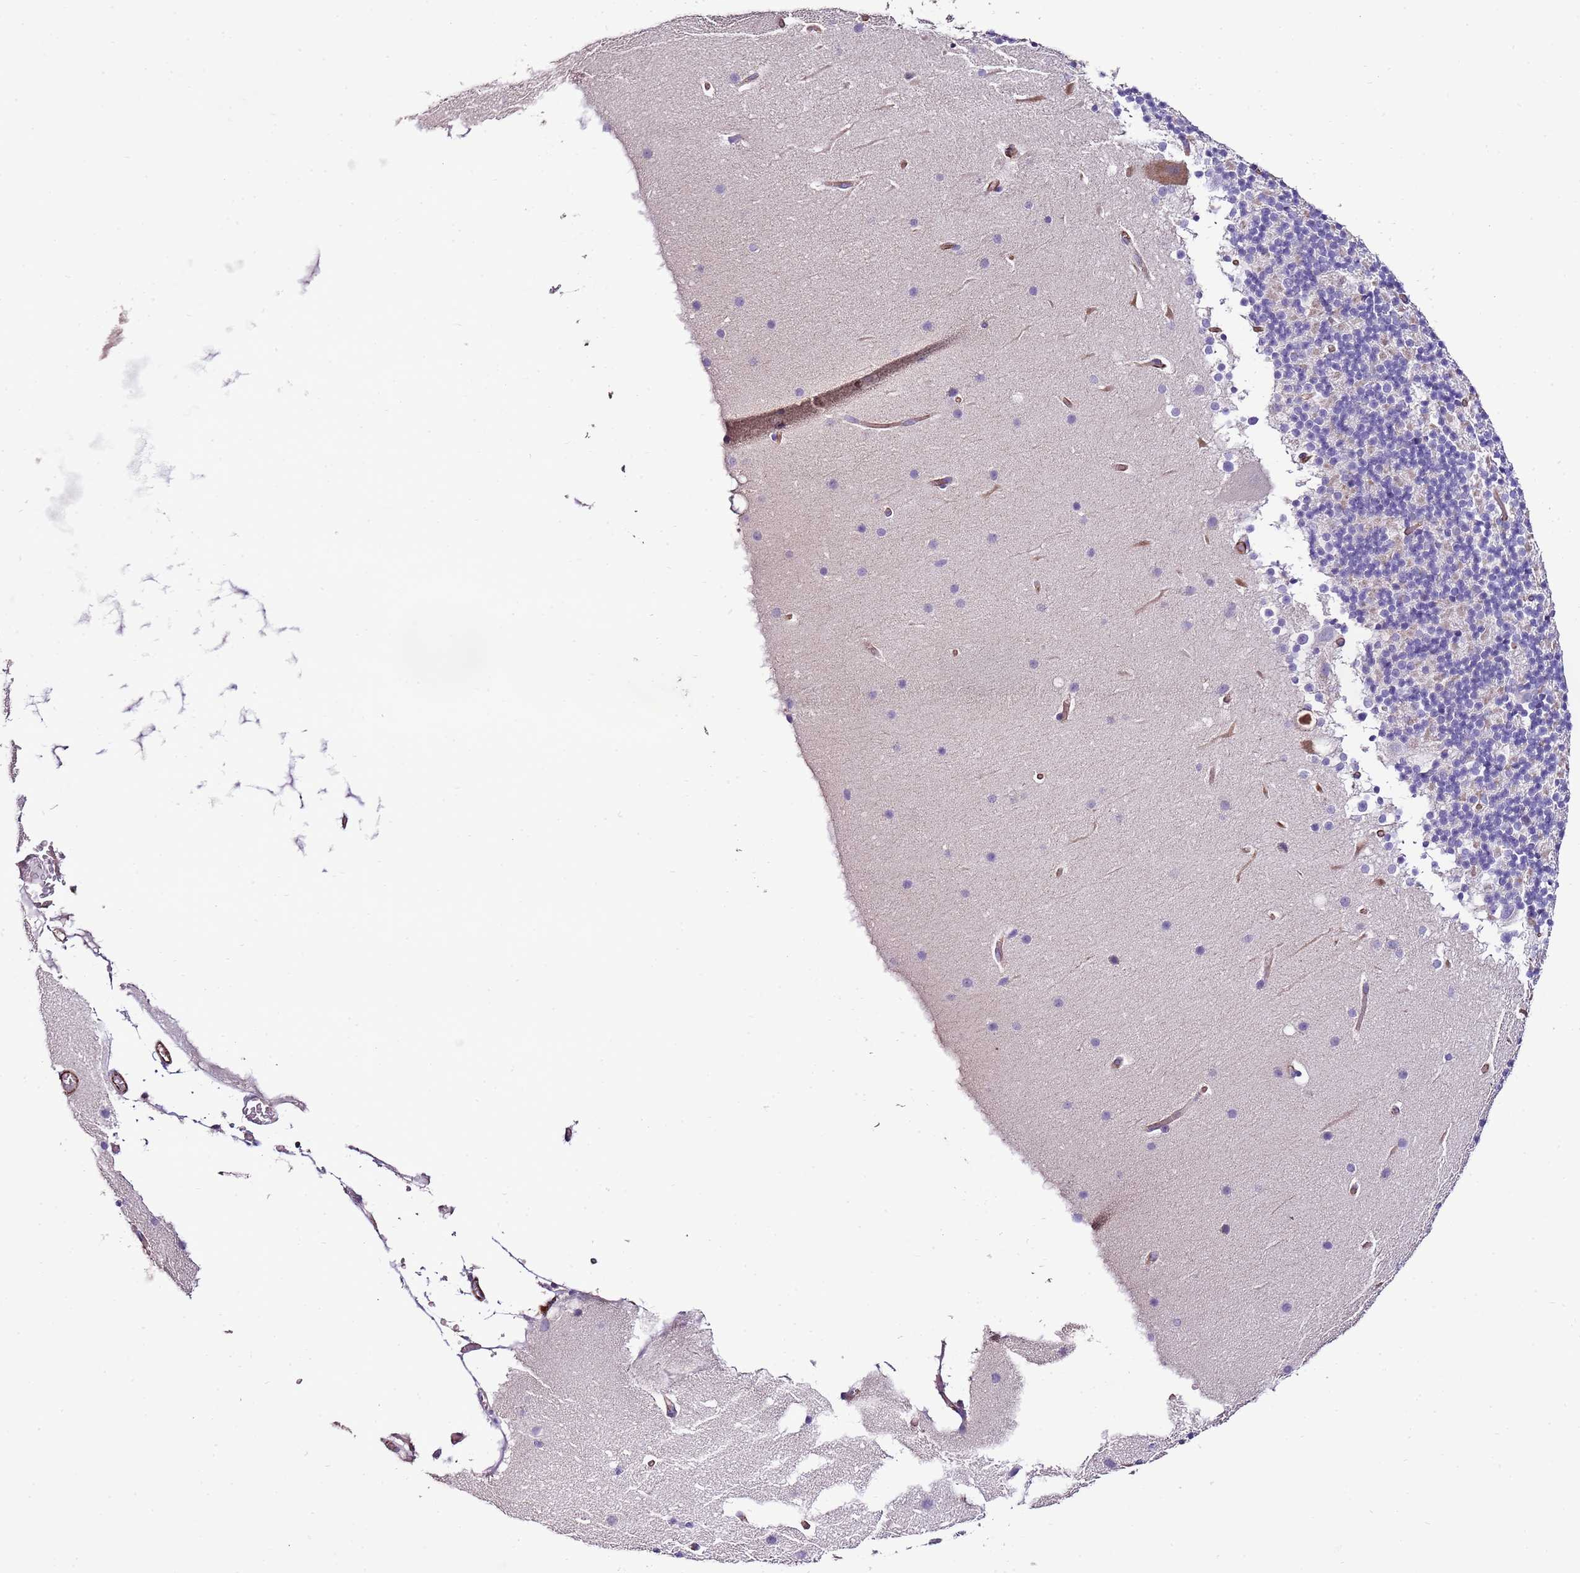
{"staining": {"intensity": "negative", "quantity": "none", "location": "none"}, "tissue": "cerebellum", "cell_type": "Cells in granular layer", "image_type": "normal", "snomed": [{"axis": "morphology", "description": "Normal tissue, NOS"}, {"axis": "topography", "description": "Cerebellum"}], "caption": "Immunohistochemical staining of unremarkable cerebellum displays no significant expression in cells in granular layer. (Immunohistochemistry (ihc), brightfield microscopy, high magnification).", "gene": "ZNF786", "patient": {"sex": "male", "age": 57}}